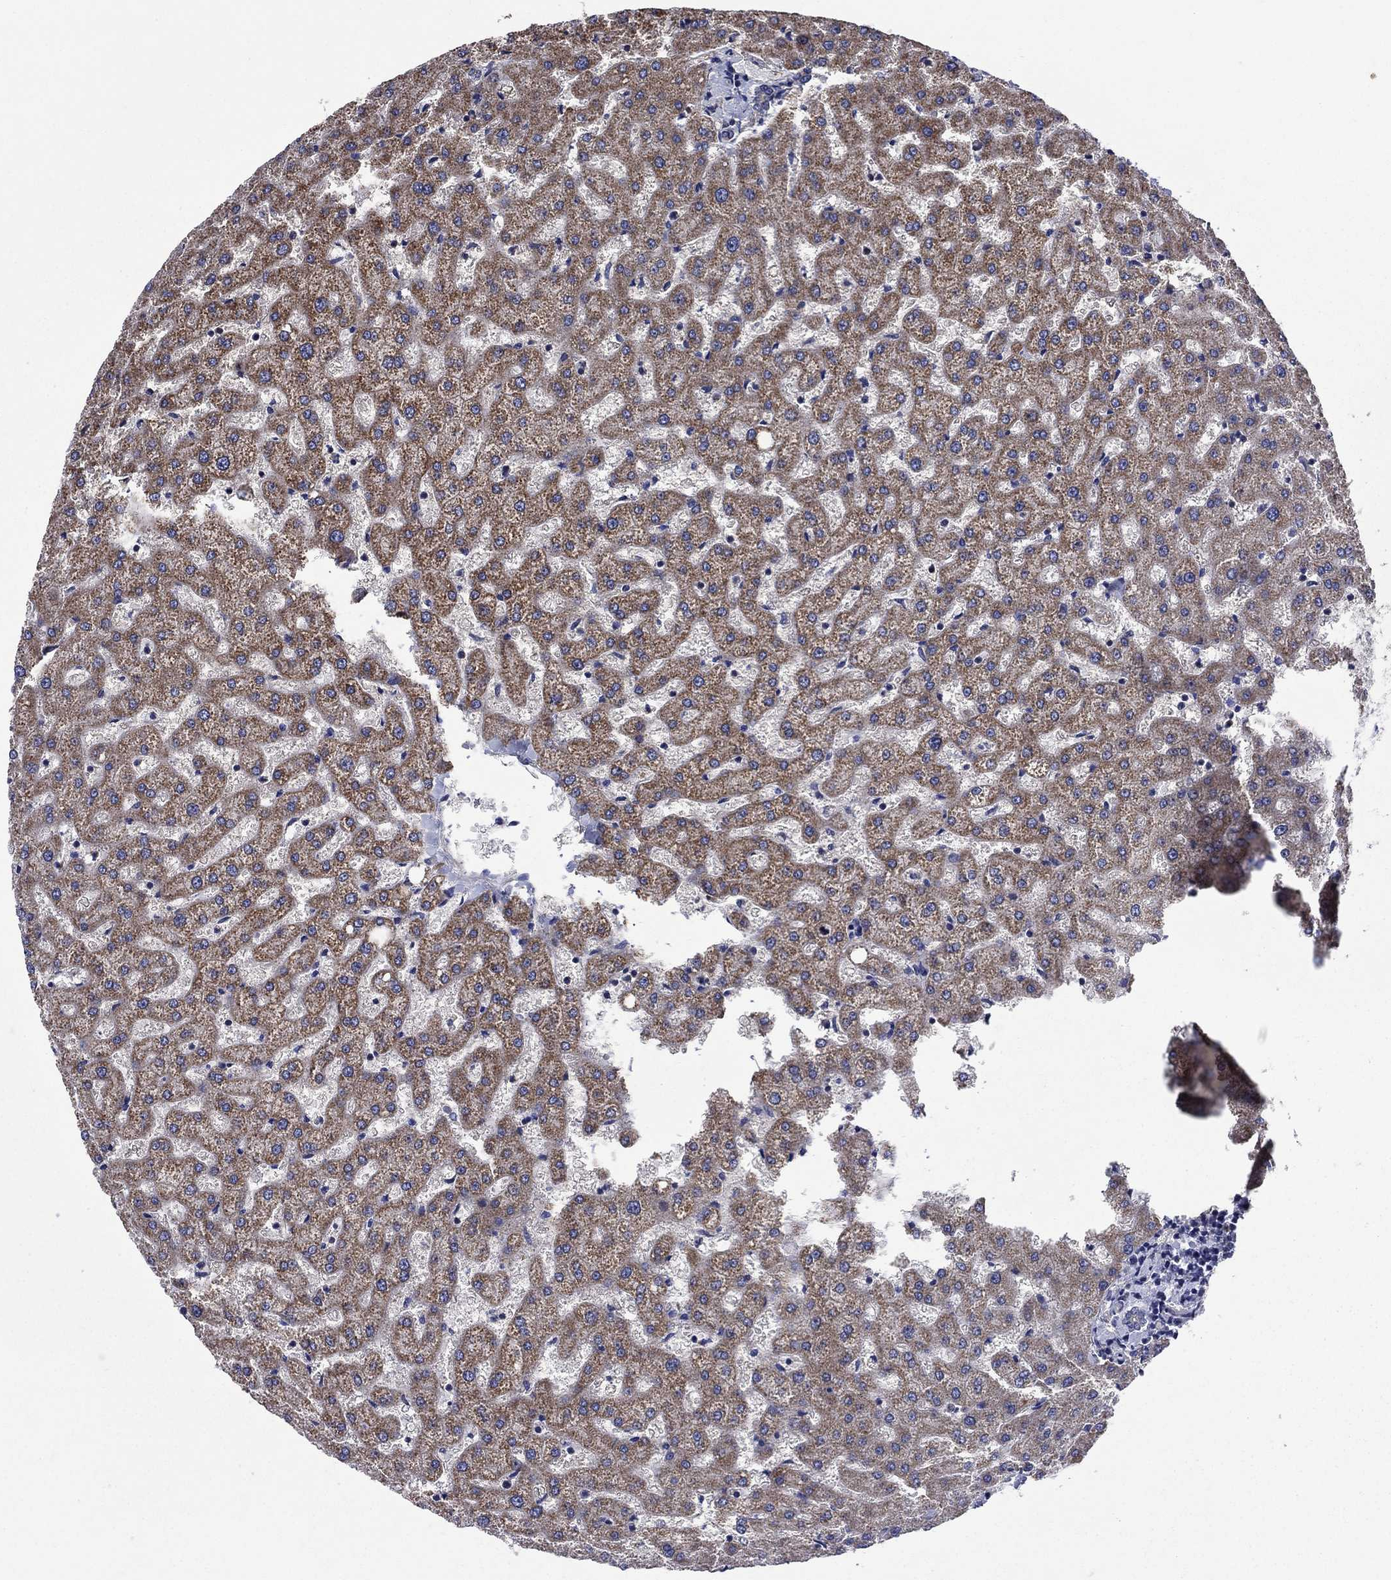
{"staining": {"intensity": "negative", "quantity": "none", "location": "none"}, "tissue": "liver", "cell_type": "Cholangiocytes", "image_type": "normal", "snomed": [{"axis": "morphology", "description": "Normal tissue, NOS"}, {"axis": "topography", "description": "Liver"}], "caption": "DAB immunohistochemical staining of unremarkable liver reveals no significant staining in cholangiocytes. Nuclei are stained in blue.", "gene": "KIF22", "patient": {"sex": "female", "age": 50}}